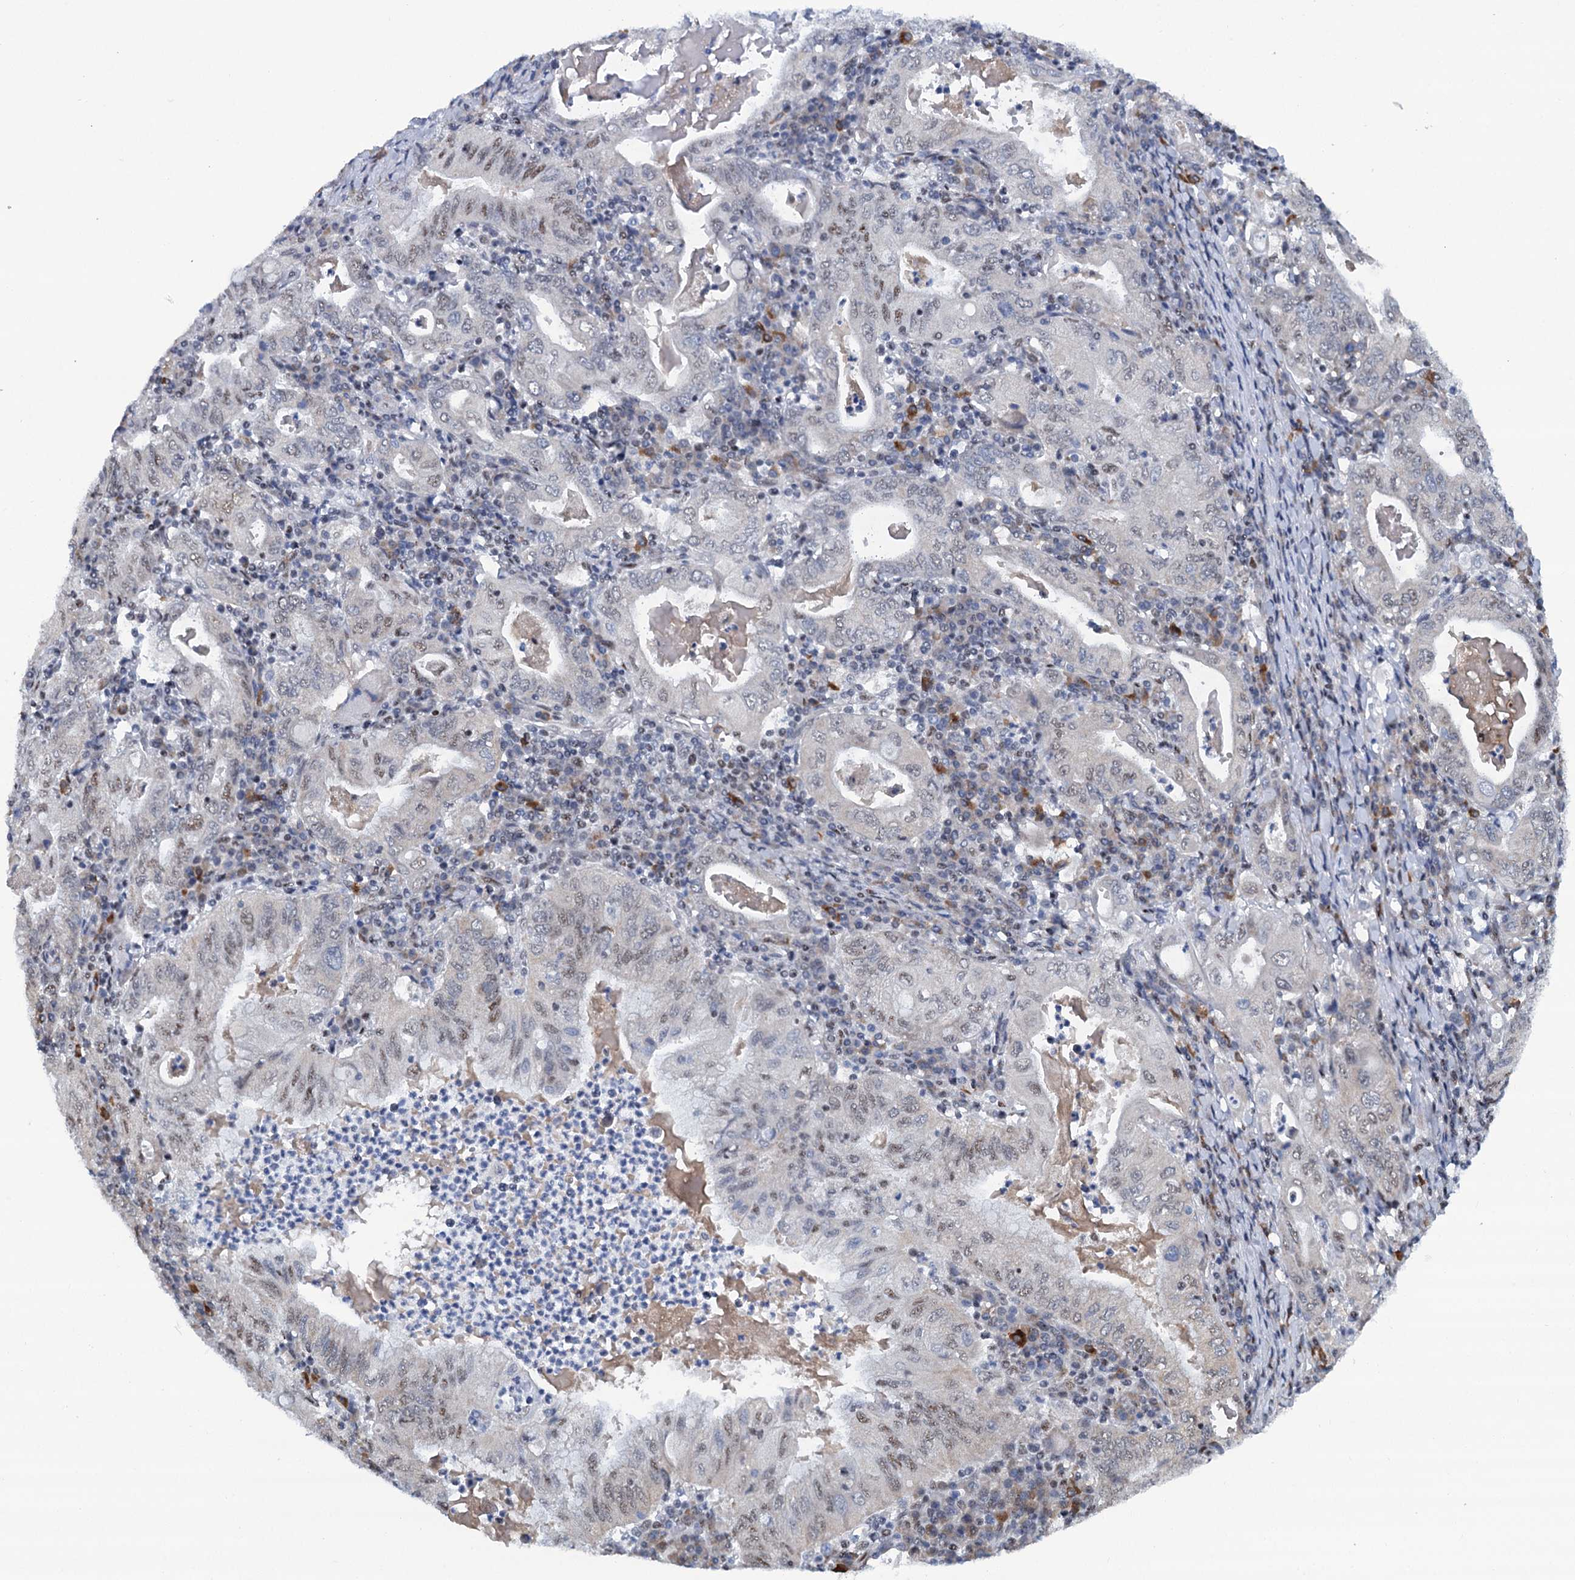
{"staining": {"intensity": "weak", "quantity": "25%-75%", "location": "nuclear"}, "tissue": "stomach cancer", "cell_type": "Tumor cells", "image_type": "cancer", "snomed": [{"axis": "morphology", "description": "Normal tissue, NOS"}, {"axis": "morphology", "description": "Adenocarcinoma, NOS"}, {"axis": "topography", "description": "Esophagus"}, {"axis": "topography", "description": "Stomach, upper"}, {"axis": "topography", "description": "Peripheral nerve tissue"}], "caption": "Immunohistochemical staining of stomach adenocarcinoma displays low levels of weak nuclear expression in about 25%-75% of tumor cells. The staining is performed using DAB brown chromogen to label protein expression. The nuclei are counter-stained blue using hematoxylin.", "gene": "SREK1", "patient": {"sex": "male", "age": 62}}